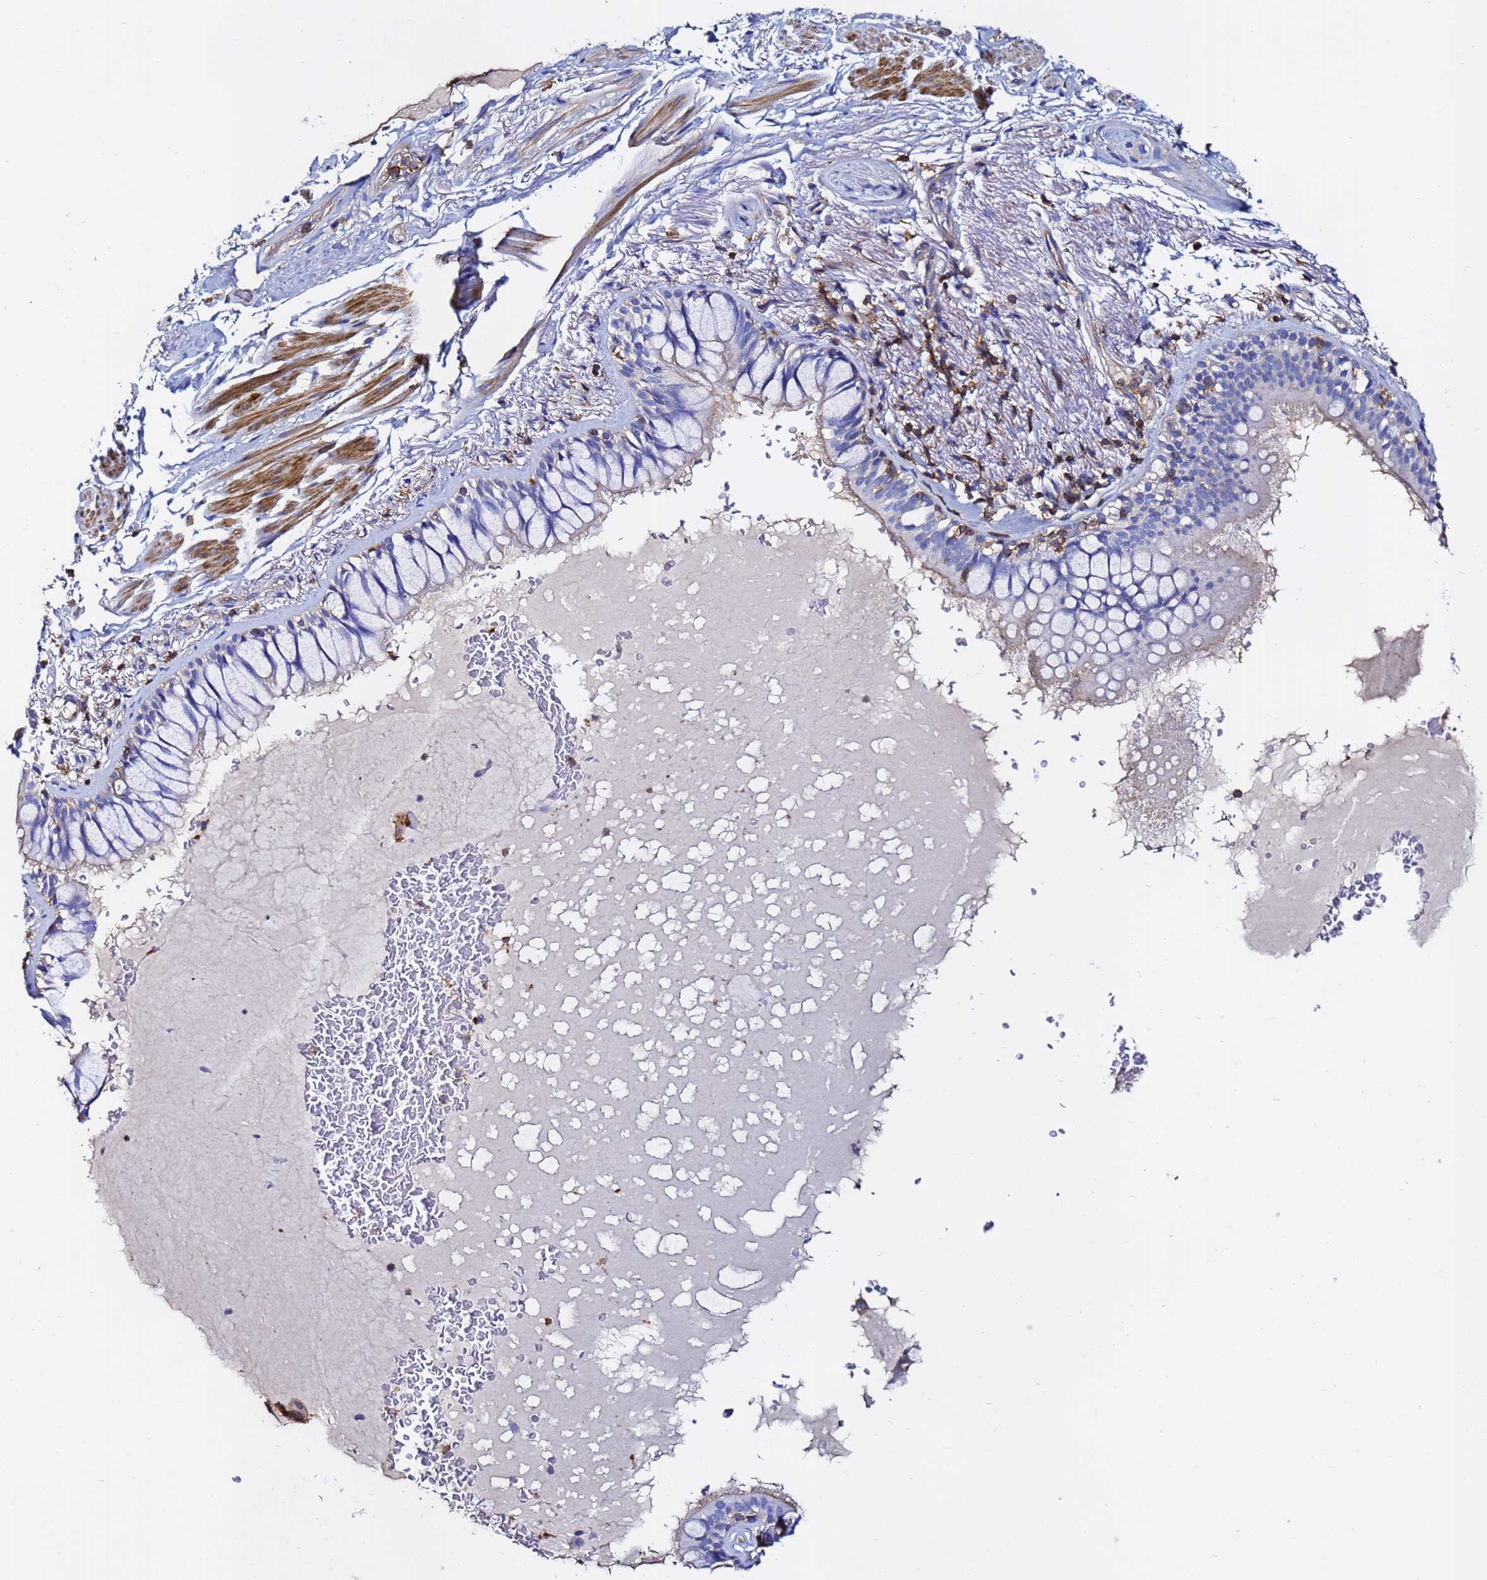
{"staining": {"intensity": "negative", "quantity": "none", "location": "none"}, "tissue": "bronchus", "cell_type": "Respiratory epithelial cells", "image_type": "normal", "snomed": [{"axis": "morphology", "description": "Normal tissue, NOS"}, {"axis": "topography", "description": "Bronchus"}], "caption": "Immunohistochemistry (IHC) micrograph of benign bronchus stained for a protein (brown), which demonstrates no expression in respiratory epithelial cells.", "gene": "ACTA1", "patient": {"sex": "male", "age": 70}}